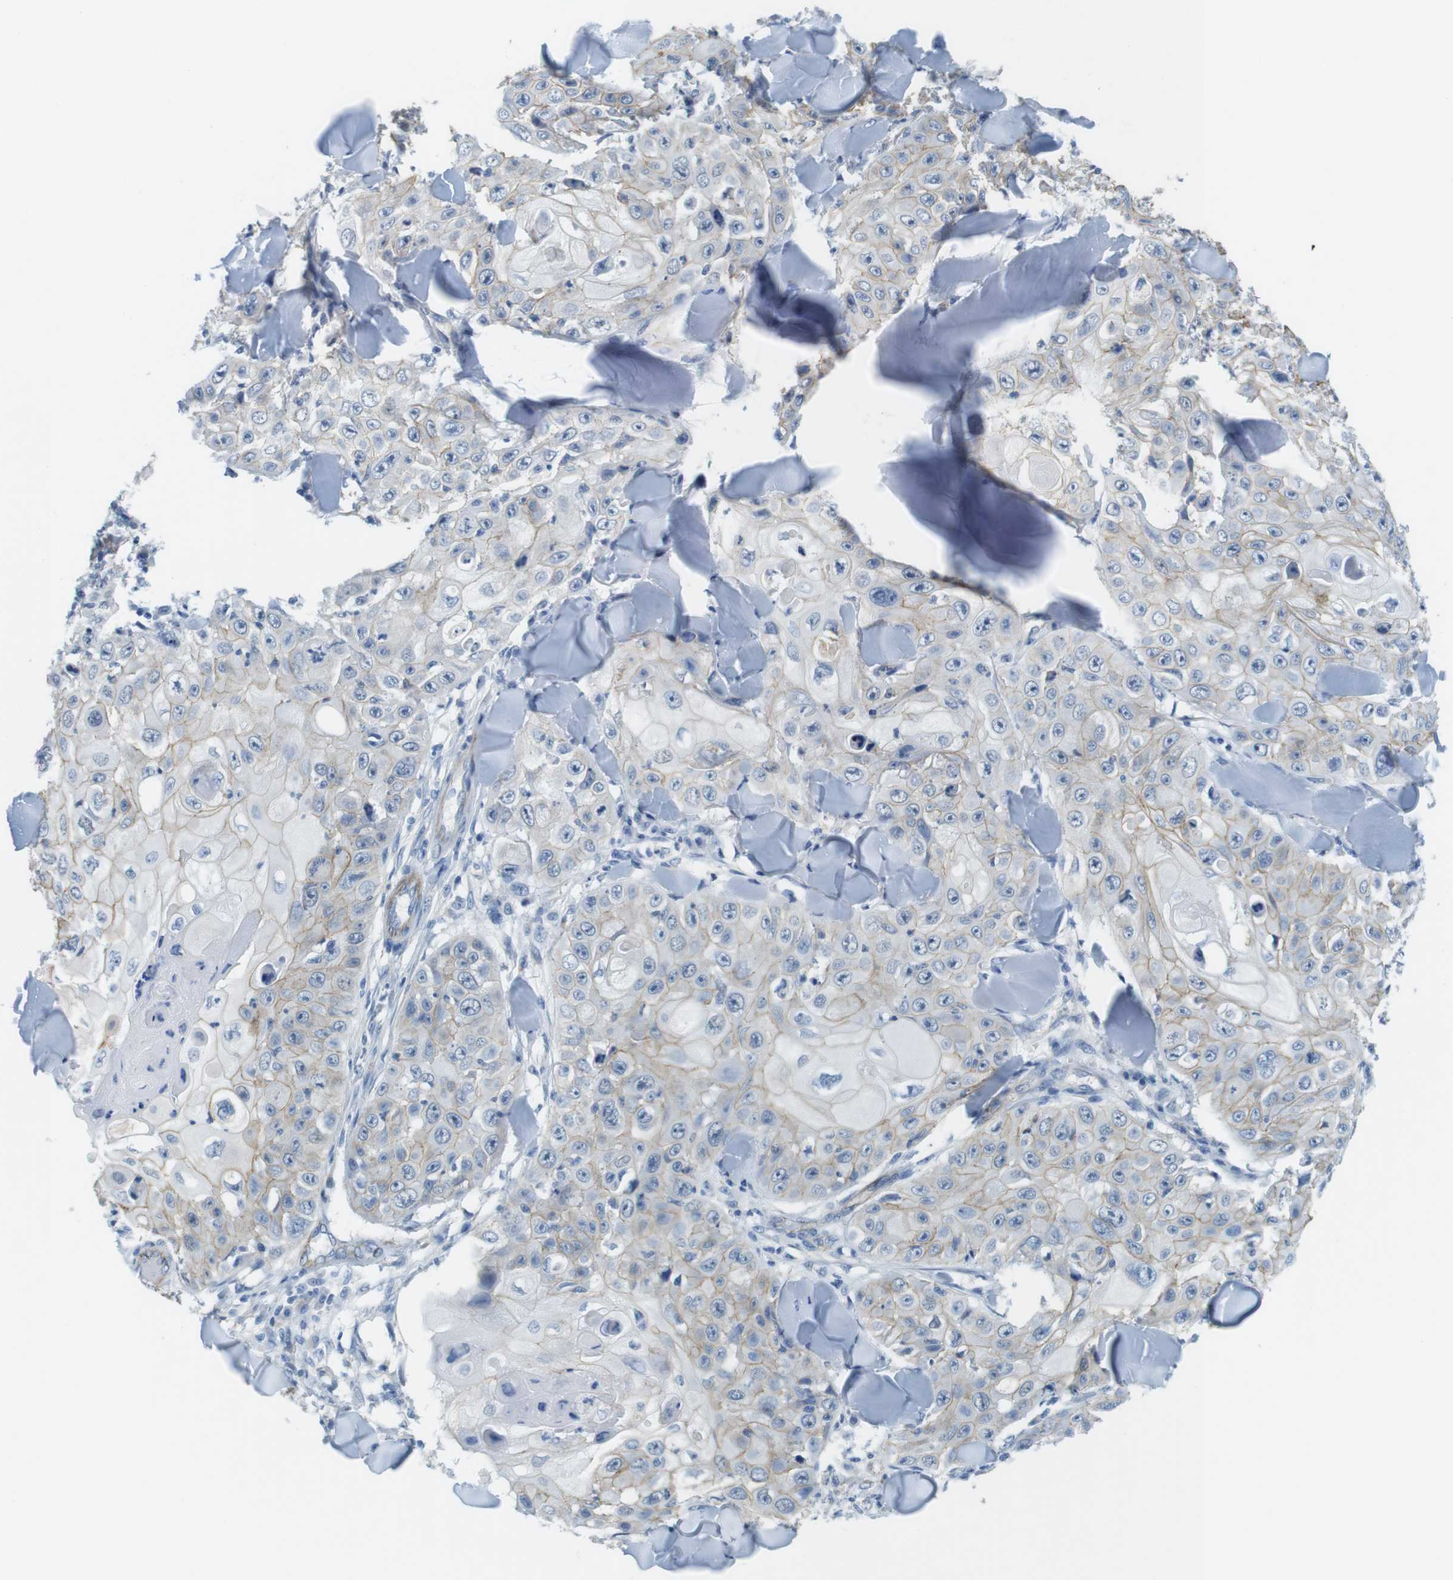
{"staining": {"intensity": "weak", "quantity": "25%-75%", "location": "cytoplasmic/membranous"}, "tissue": "skin cancer", "cell_type": "Tumor cells", "image_type": "cancer", "snomed": [{"axis": "morphology", "description": "Squamous cell carcinoma, NOS"}, {"axis": "topography", "description": "Skin"}], "caption": "Immunohistochemical staining of skin cancer (squamous cell carcinoma) demonstrates low levels of weak cytoplasmic/membranous staining in about 25%-75% of tumor cells. (brown staining indicates protein expression, while blue staining denotes nuclei).", "gene": "SLC6A6", "patient": {"sex": "male", "age": 86}}